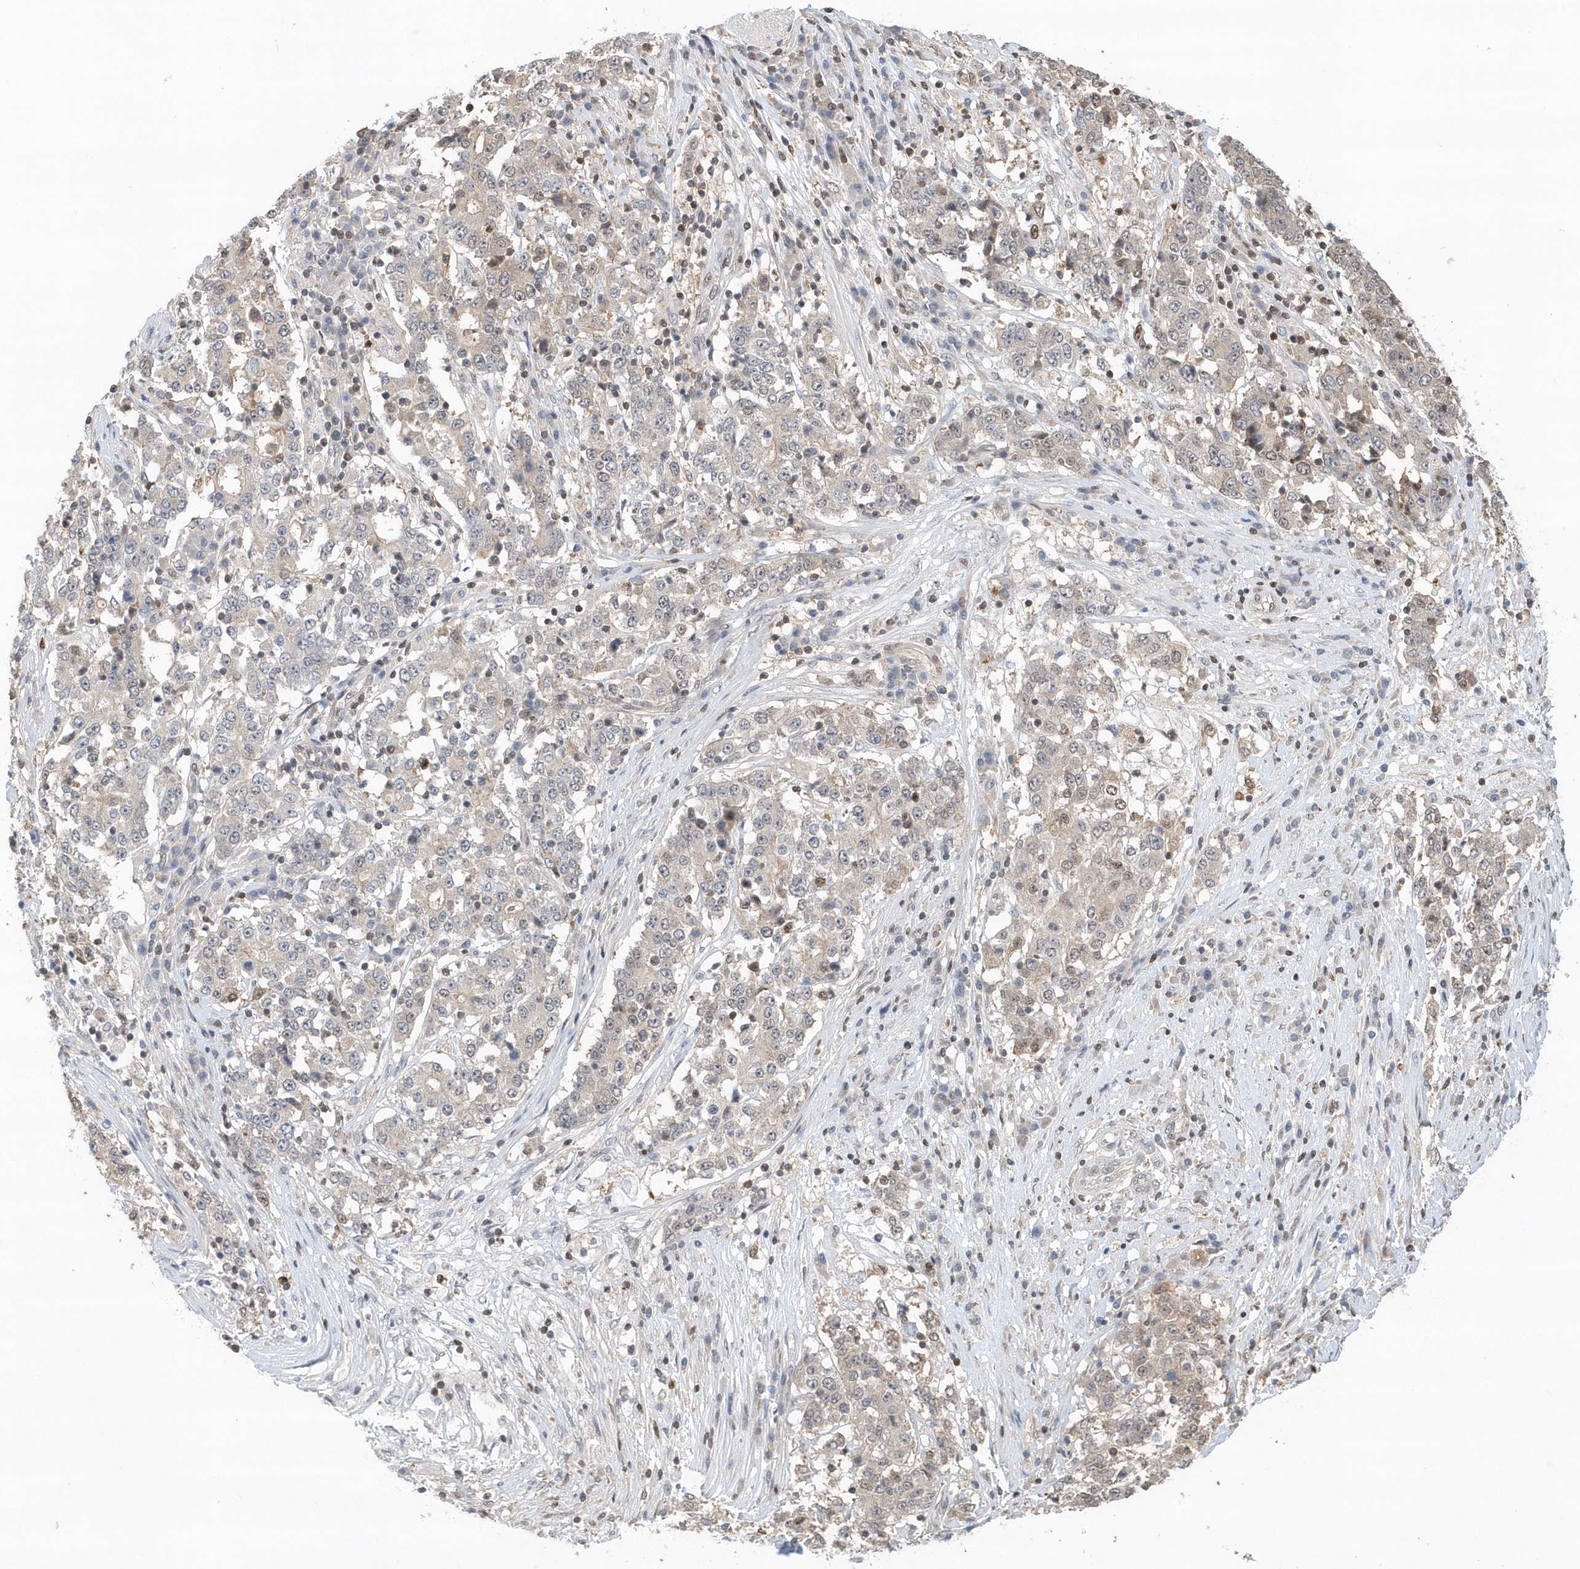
{"staining": {"intensity": "weak", "quantity": "<25%", "location": "nuclear"}, "tissue": "stomach cancer", "cell_type": "Tumor cells", "image_type": "cancer", "snomed": [{"axis": "morphology", "description": "Adenocarcinoma, NOS"}, {"axis": "topography", "description": "Stomach"}], "caption": "Tumor cells show no significant protein expression in stomach cancer.", "gene": "SUMO2", "patient": {"sex": "male", "age": 59}}